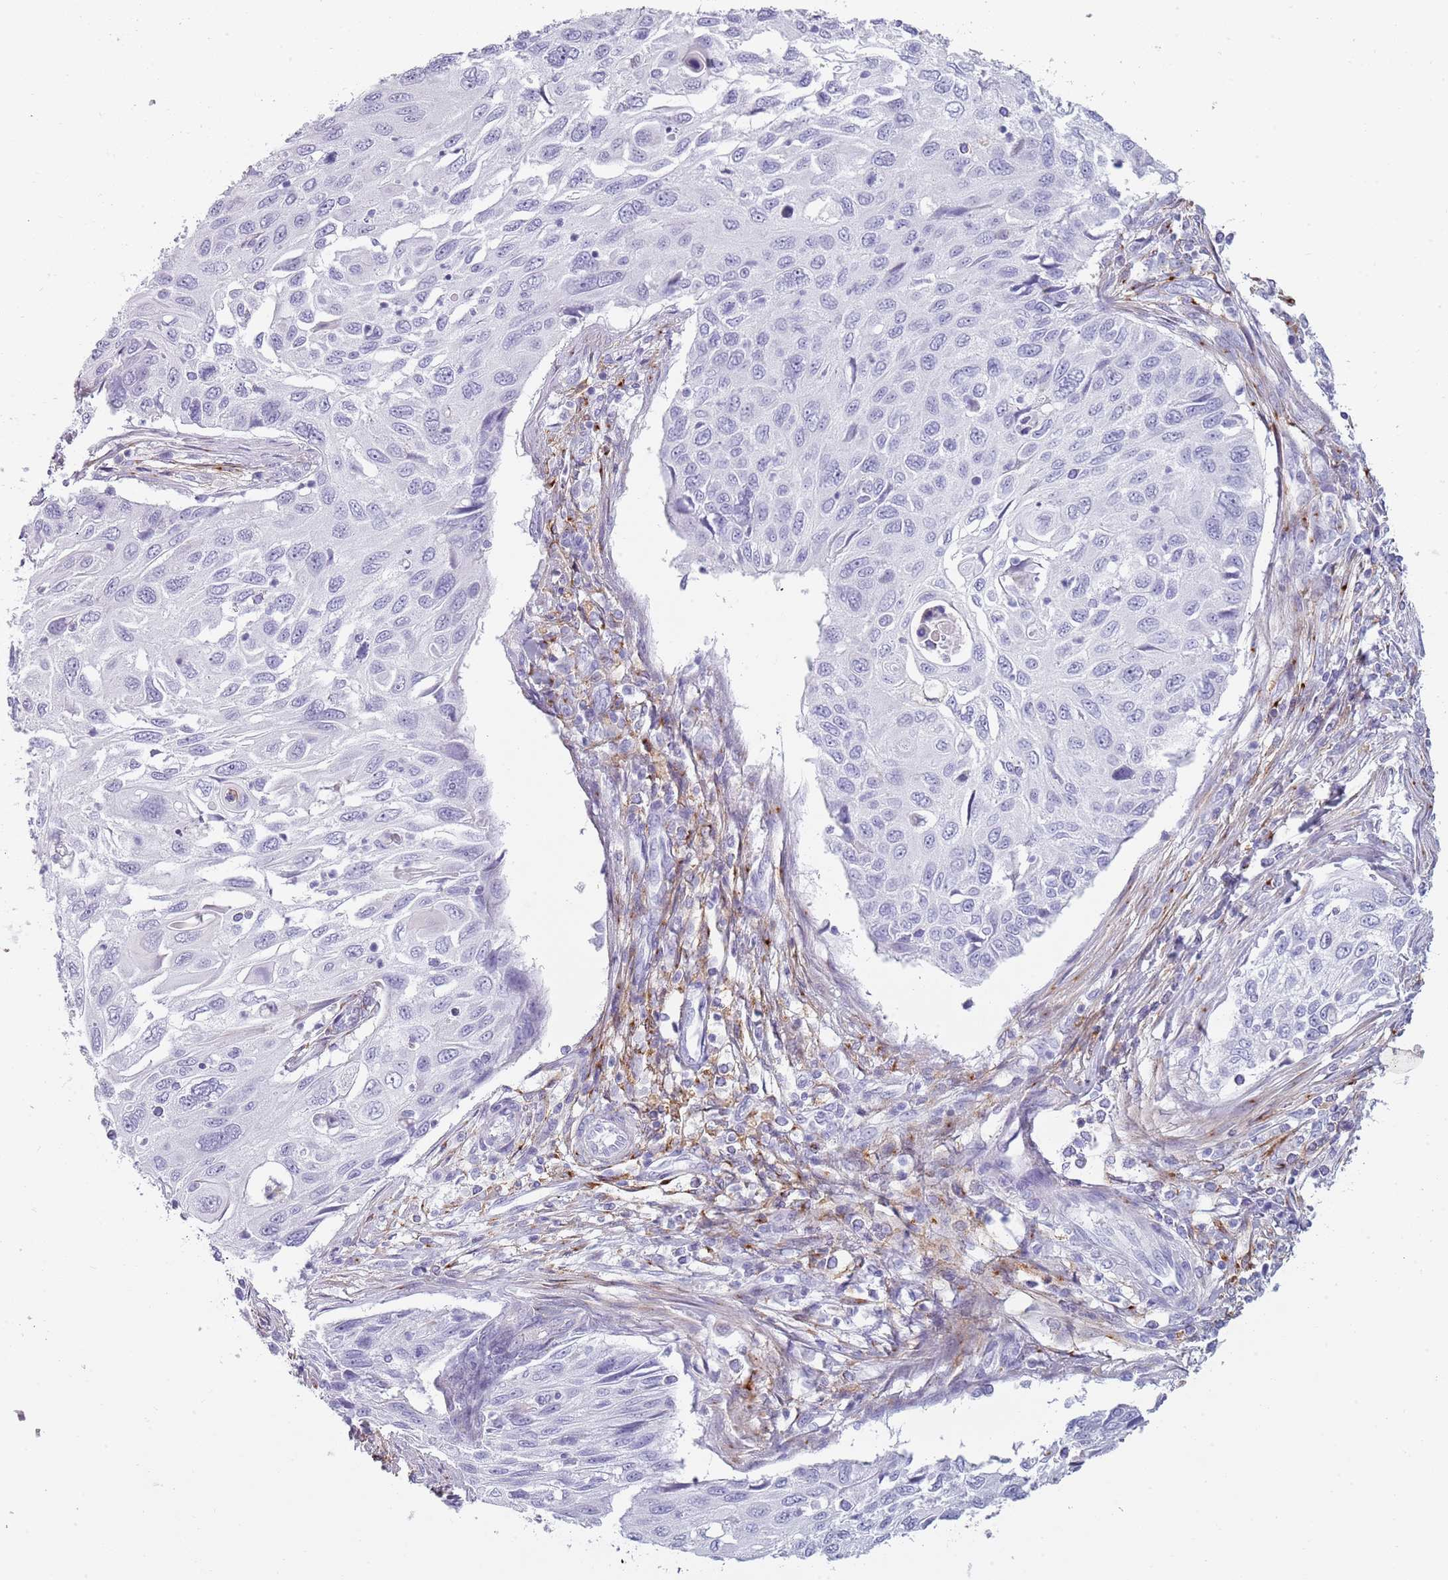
{"staining": {"intensity": "negative", "quantity": "none", "location": "none"}, "tissue": "cervical cancer", "cell_type": "Tumor cells", "image_type": "cancer", "snomed": [{"axis": "morphology", "description": "Squamous cell carcinoma, NOS"}, {"axis": "topography", "description": "Cervix"}], "caption": "This is a image of immunohistochemistry (IHC) staining of cervical squamous cell carcinoma, which shows no positivity in tumor cells.", "gene": "COLEC12", "patient": {"sex": "female", "age": 70}}